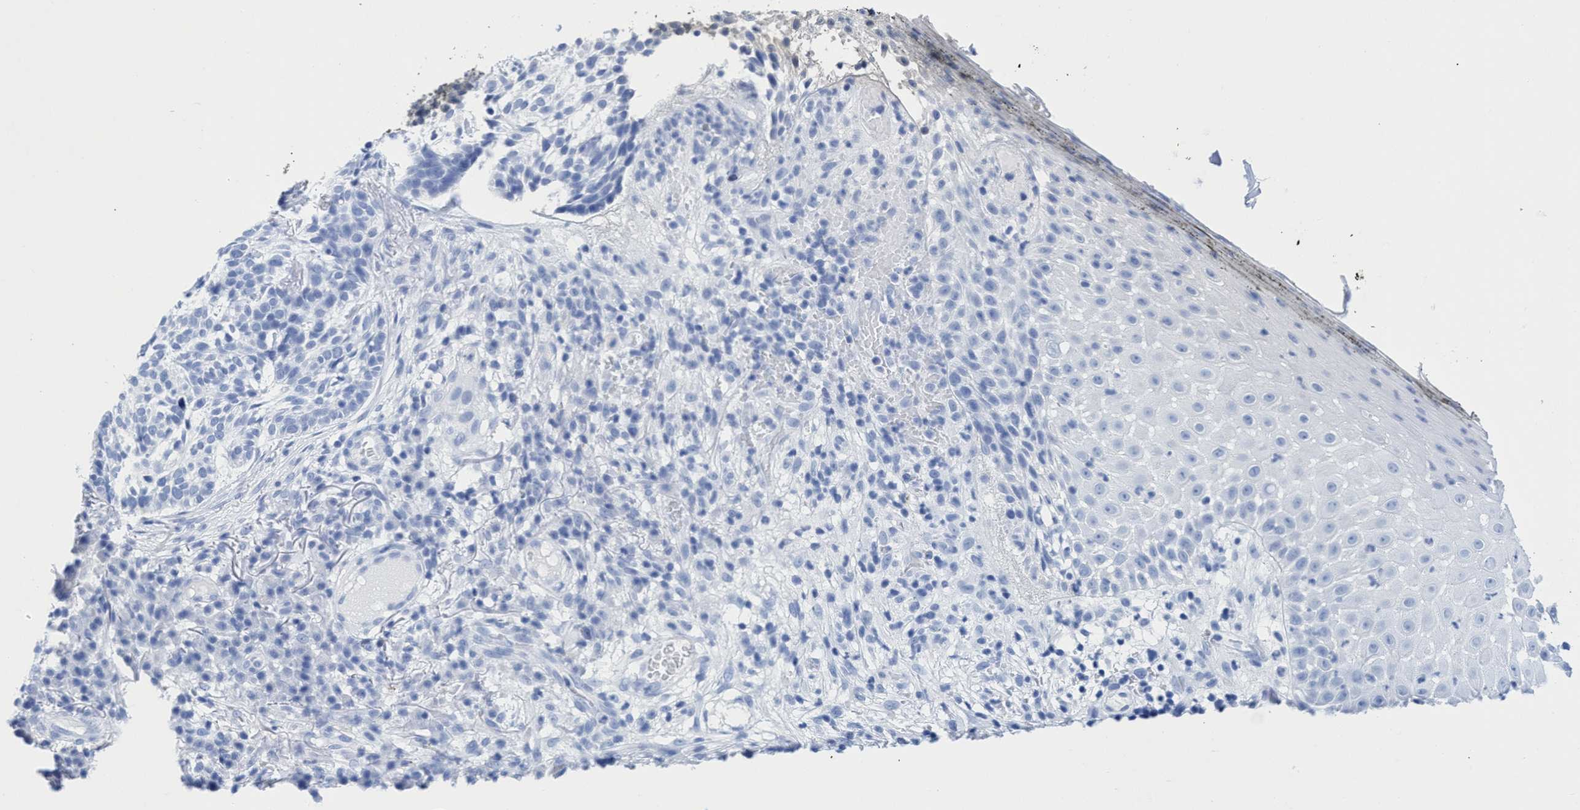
{"staining": {"intensity": "negative", "quantity": "none", "location": "none"}, "tissue": "skin cancer", "cell_type": "Tumor cells", "image_type": "cancer", "snomed": [{"axis": "morphology", "description": "Basal cell carcinoma"}, {"axis": "topography", "description": "Skin"}], "caption": "Micrograph shows no protein expression in tumor cells of skin basal cell carcinoma tissue. (DAB immunohistochemistry visualized using brightfield microscopy, high magnification).", "gene": "INSL6", "patient": {"sex": "female", "age": 64}}